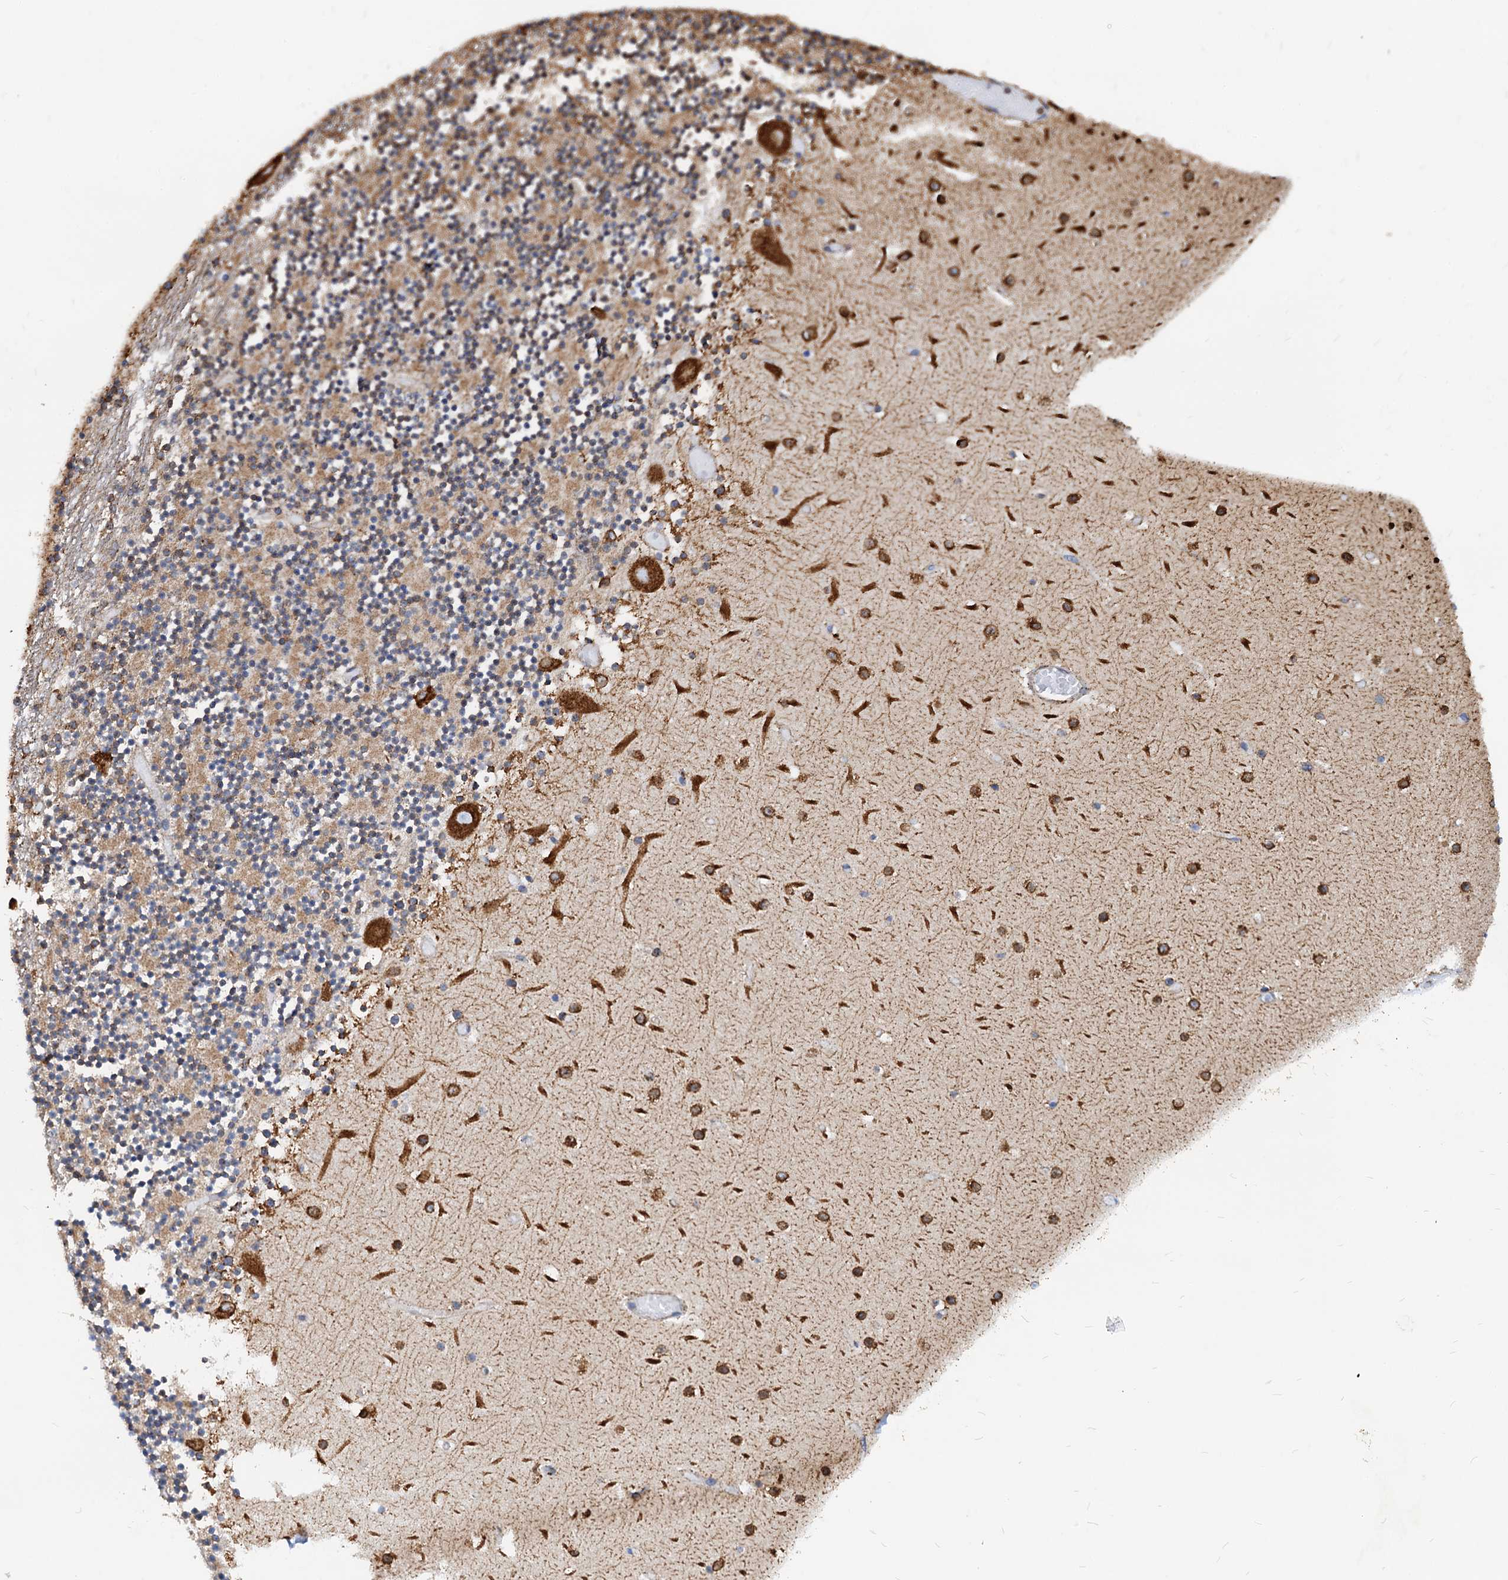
{"staining": {"intensity": "moderate", "quantity": "<25%", "location": "cytoplasmic/membranous"}, "tissue": "cerebellum", "cell_type": "Cells in granular layer", "image_type": "normal", "snomed": [{"axis": "morphology", "description": "Normal tissue, NOS"}, {"axis": "topography", "description": "Cerebellum"}], "caption": "Cells in granular layer show moderate cytoplasmic/membranous expression in about <25% of cells in normal cerebellum. Nuclei are stained in blue.", "gene": "HSPA5", "patient": {"sex": "female", "age": 28}}